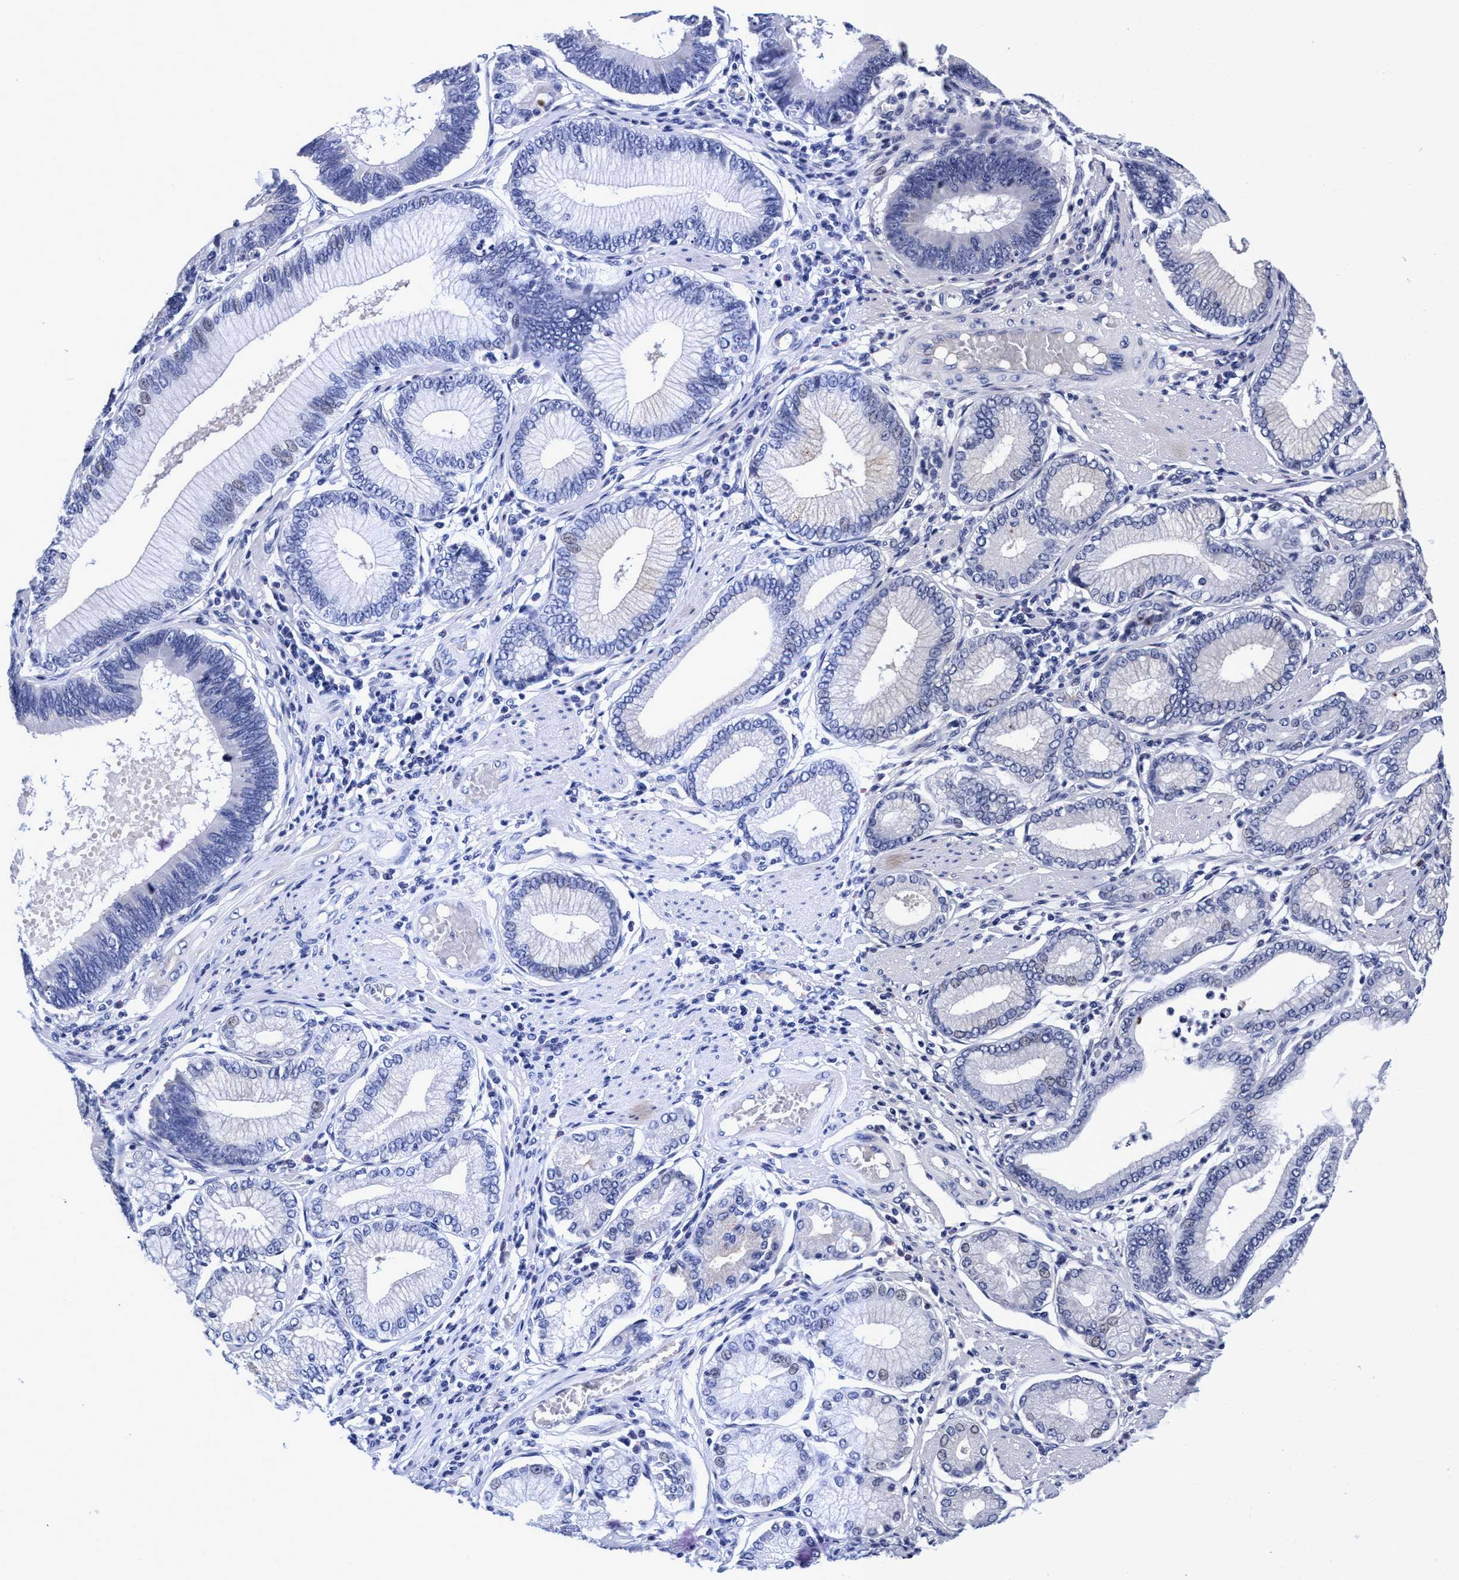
{"staining": {"intensity": "negative", "quantity": "none", "location": "none"}, "tissue": "stomach cancer", "cell_type": "Tumor cells", "image_type": "cancer", "snomed": [{"axis": "morphology", "description": "Adenocarcinoma, NOS"}, {"axis": "topography", "description": "Stomach"}], "caption": "Immunohistochemistry (IHC) micrograph of neoplastic tissue: human stomach cancer (adenocarcinoma) stained with DAB displays no significant protein expression in tumor cells. Nuclei are stained in blue.", "gene": "PLPPR1", "patient": {"sex": "male", "age": 59}}